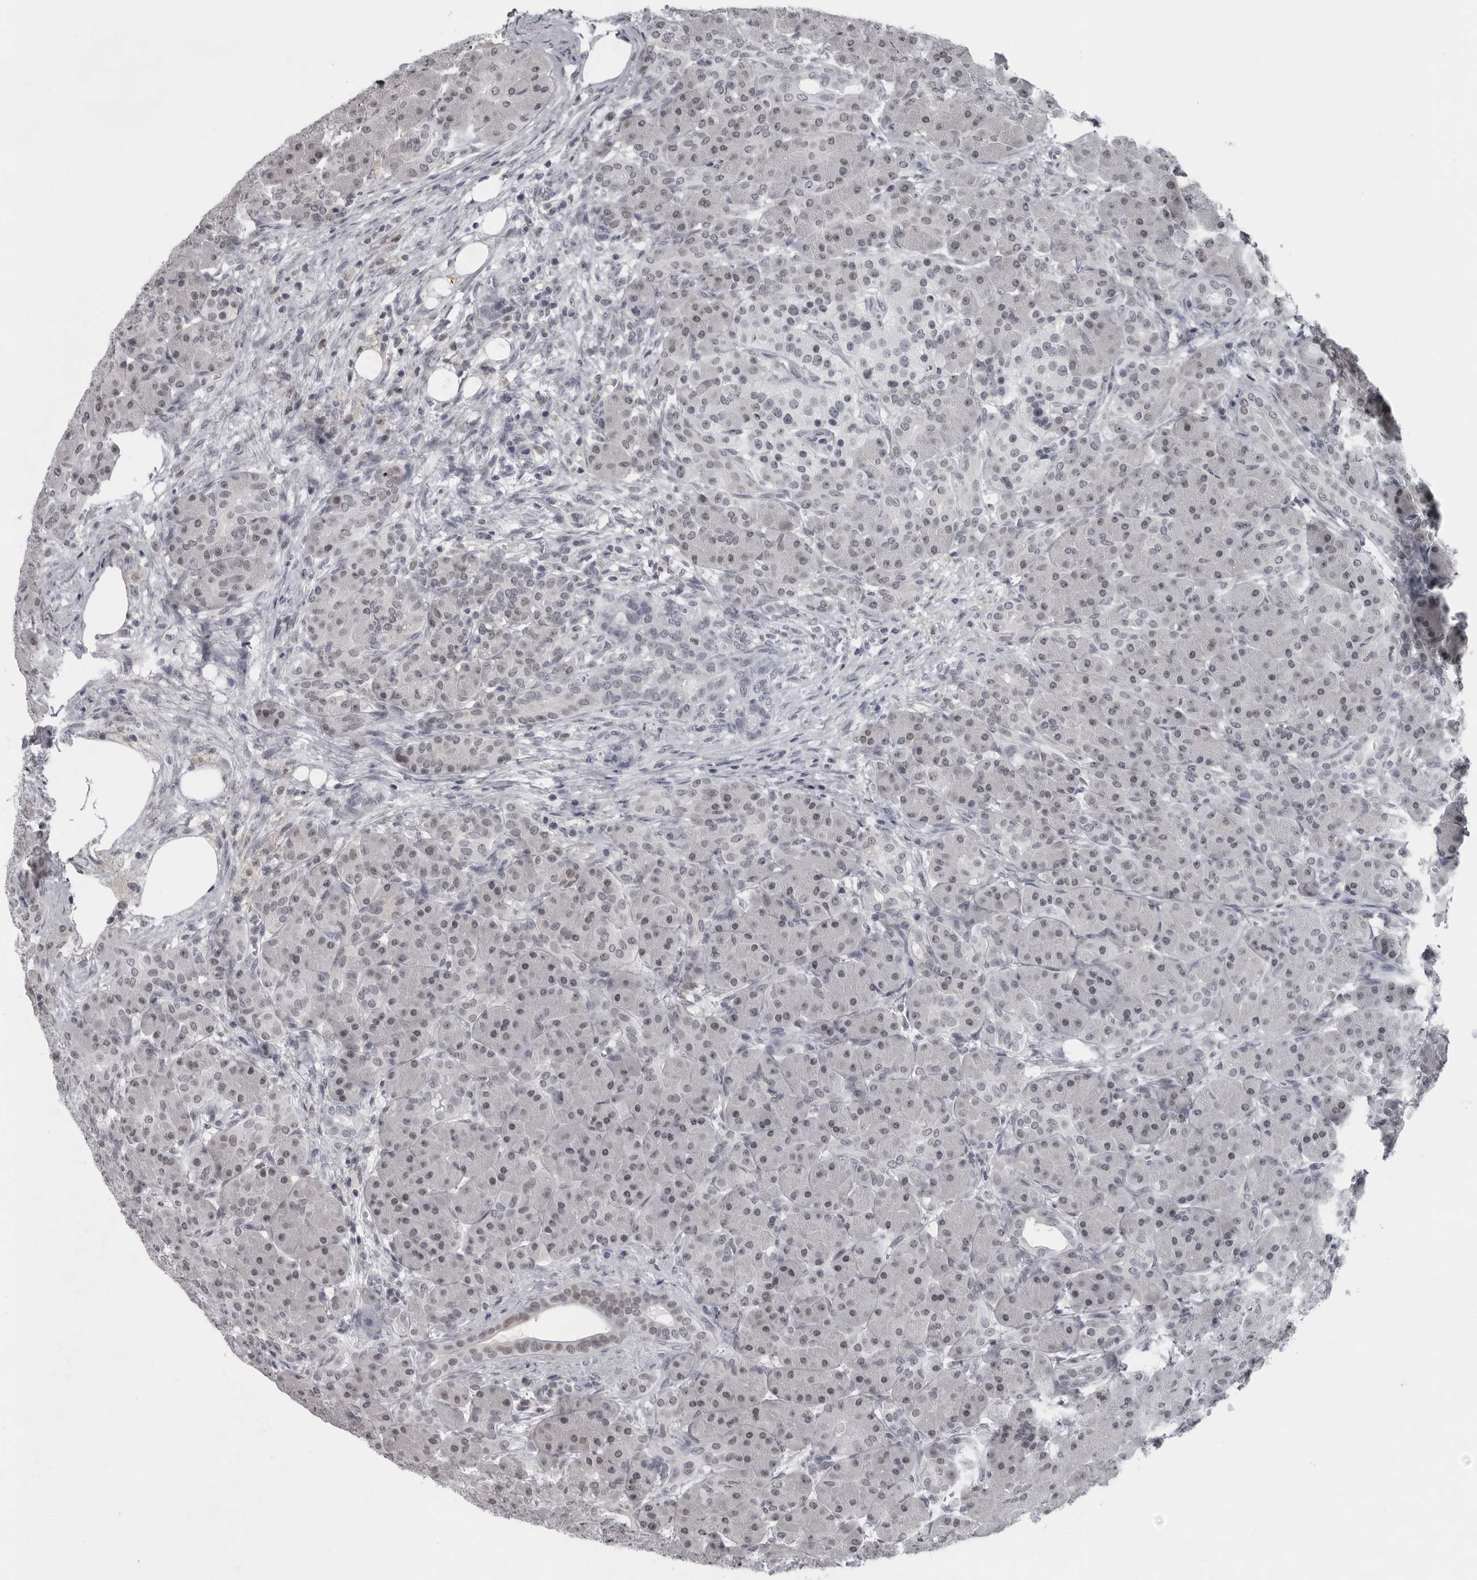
{"staining": {"intensity": "weak", "quantity": "25%-75%", "location": "nuclear"}, "tissue": "pancreas", "cell_type": "Exocrine glandular cells", "image_type": "normal", "snomed": [{"axis": "morphology", "description": "Normal tissue, NOS"}, {"axis": "topography", "description": "Pancreas"}], "caption": "The image reveals immunohistochemical staining of unremarkable pancreas. There is weak nuclear positivity is present in about 25%-75% of exocrine glandular cells.", "gene": "LZIC", "patient": {"sex": "male", "age": 63}}